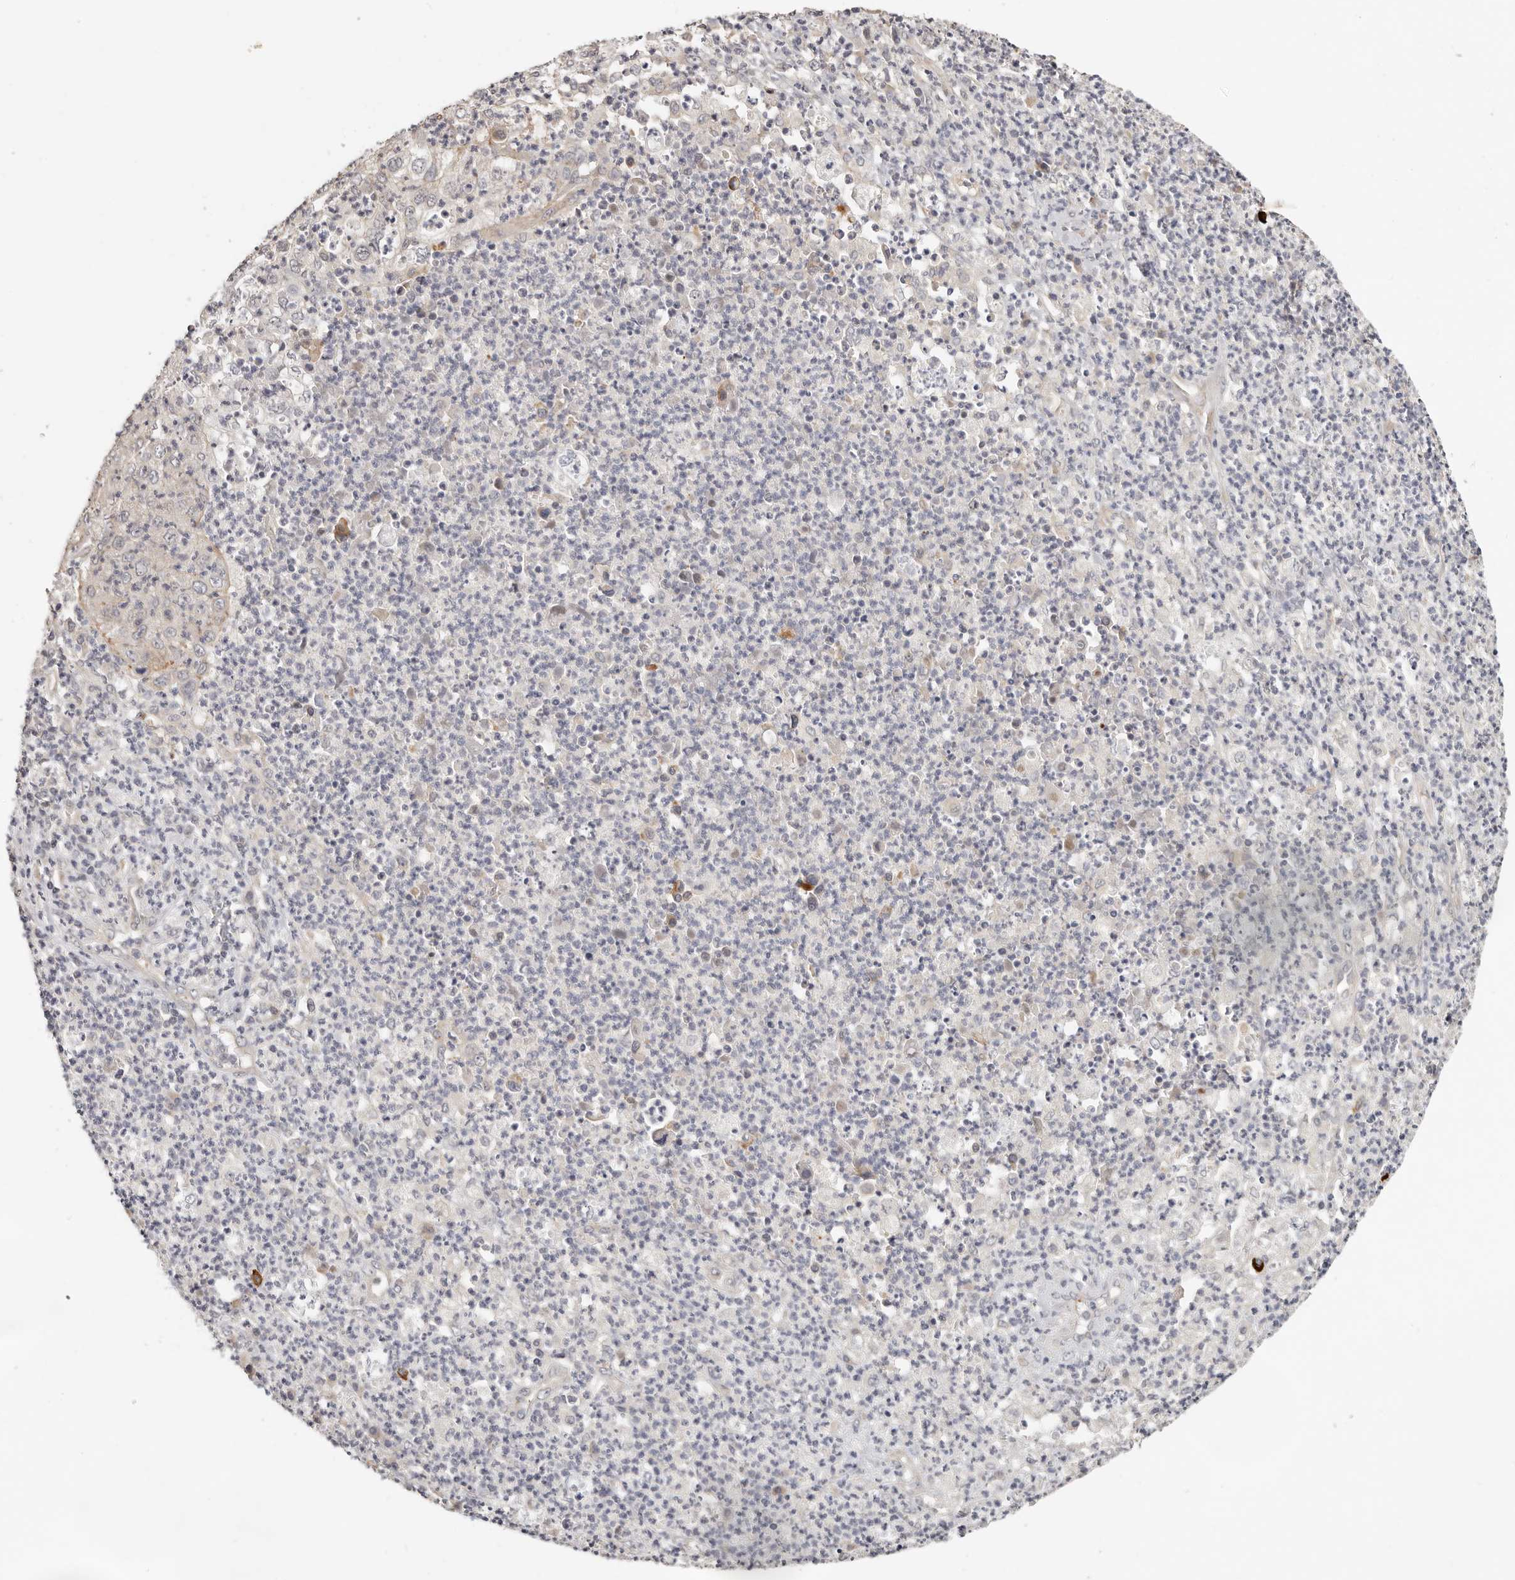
{"staining": {"intensity": "negative", "quantity": "none", "location": "none"}, "tissue": "cervical cancer", "cell_type": "Tumor cells", "image_type": "cancer", "snomed": [{"axis": "morphology", "description": "Squamous cell carcinoma, NOS"}, {"axis": "topography", "description": "Cervix"}], "caption": "The histopathology image exhibits no staining of tumor cells in cervical cancer (squamous cell carcinoma). (Brightfield microscopy of DAB (3,3'-diaminobenzidine) immunohistochemistry at high magnification).", "gene": "ZRANB1", "patient": {"sex": "female", "age": 30}}